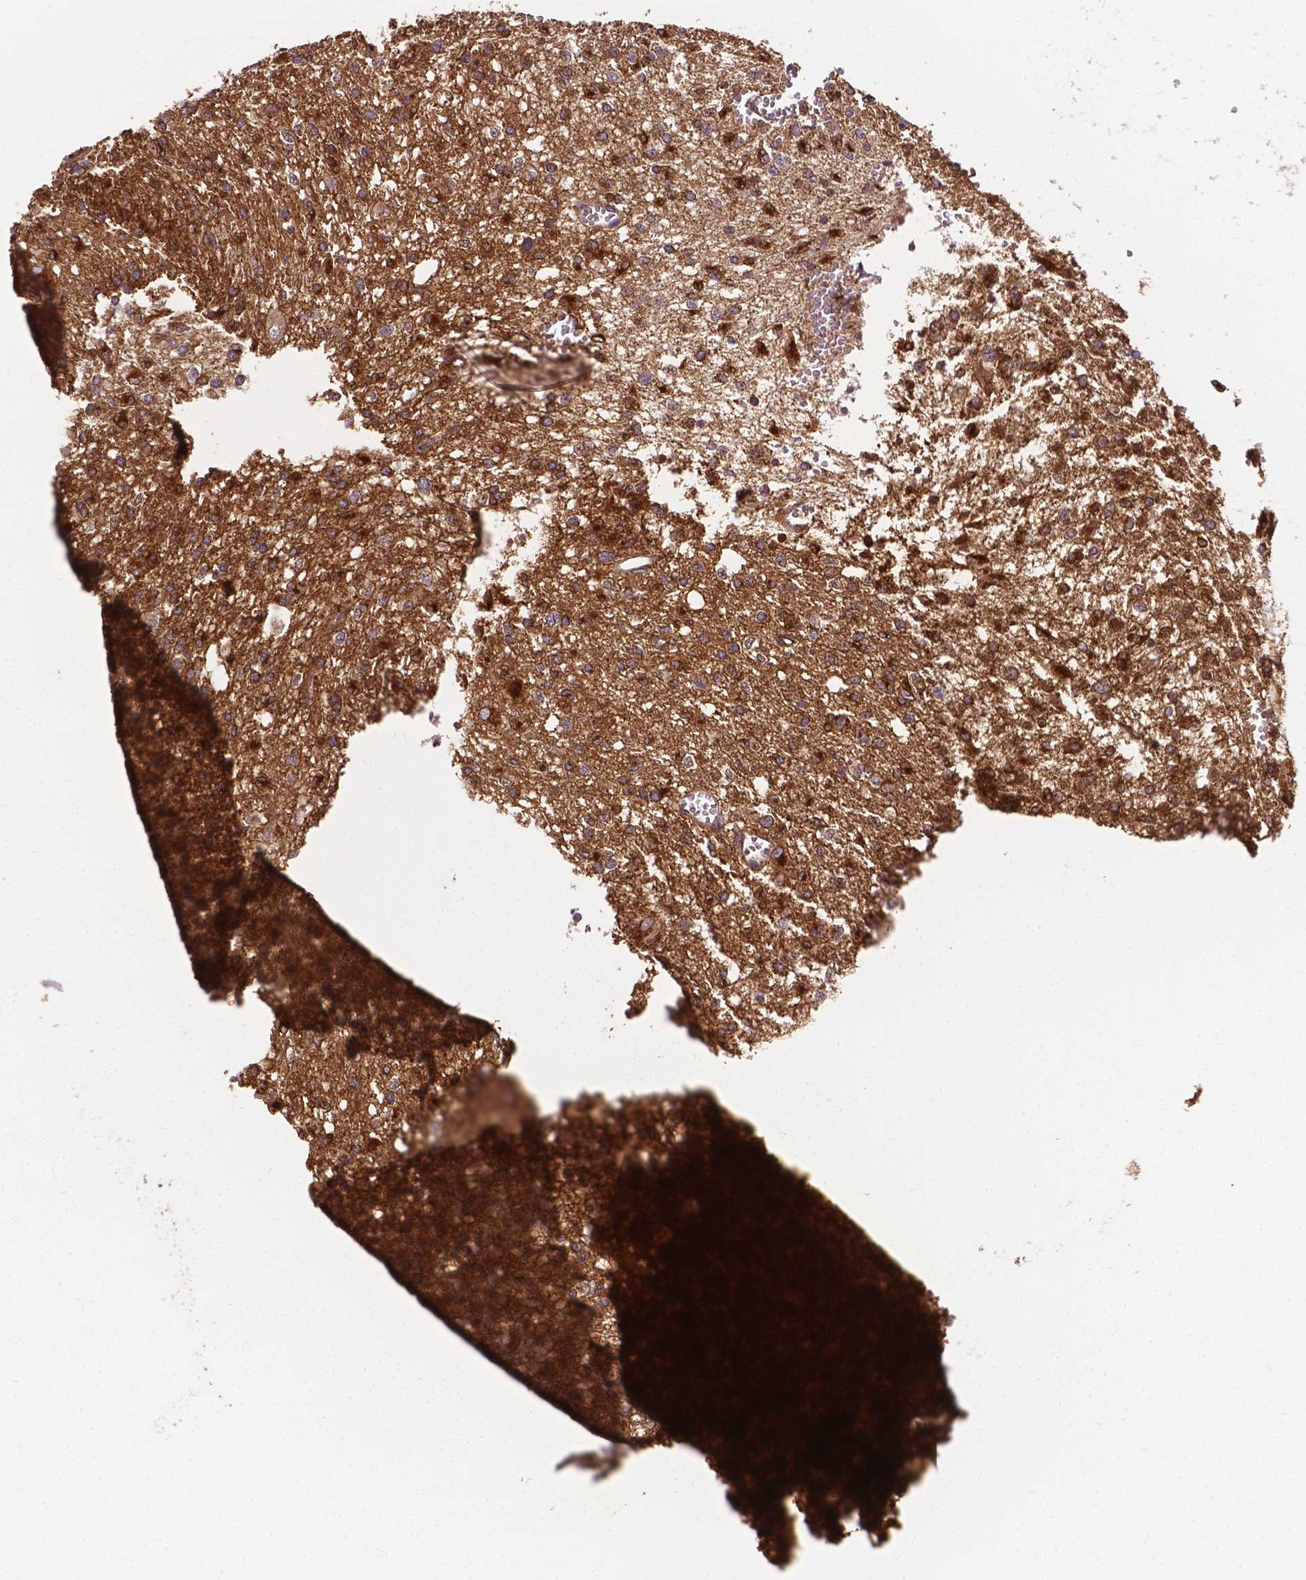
{"staining": {"intensity": "strong", "quantity": ">75%", "location": "cytoplasmic/membranous"}, "tissue": "glioma", "cell_type": "Tumor cells", "image_type": "cancer", "snomed": [{"axis": "morphology", "description": "Glioma, malignant, Low grade"}, {"axis": "topography", "description": "Brain"}], "caption": "Human low-grade glioma (malignant) stained with a brown dye displays strong cytoplasmic/membranous positive positivity in approximately >75% of tumor cells.", "gene": "APOE", "patient": {"sex": "male", "age": 64}}